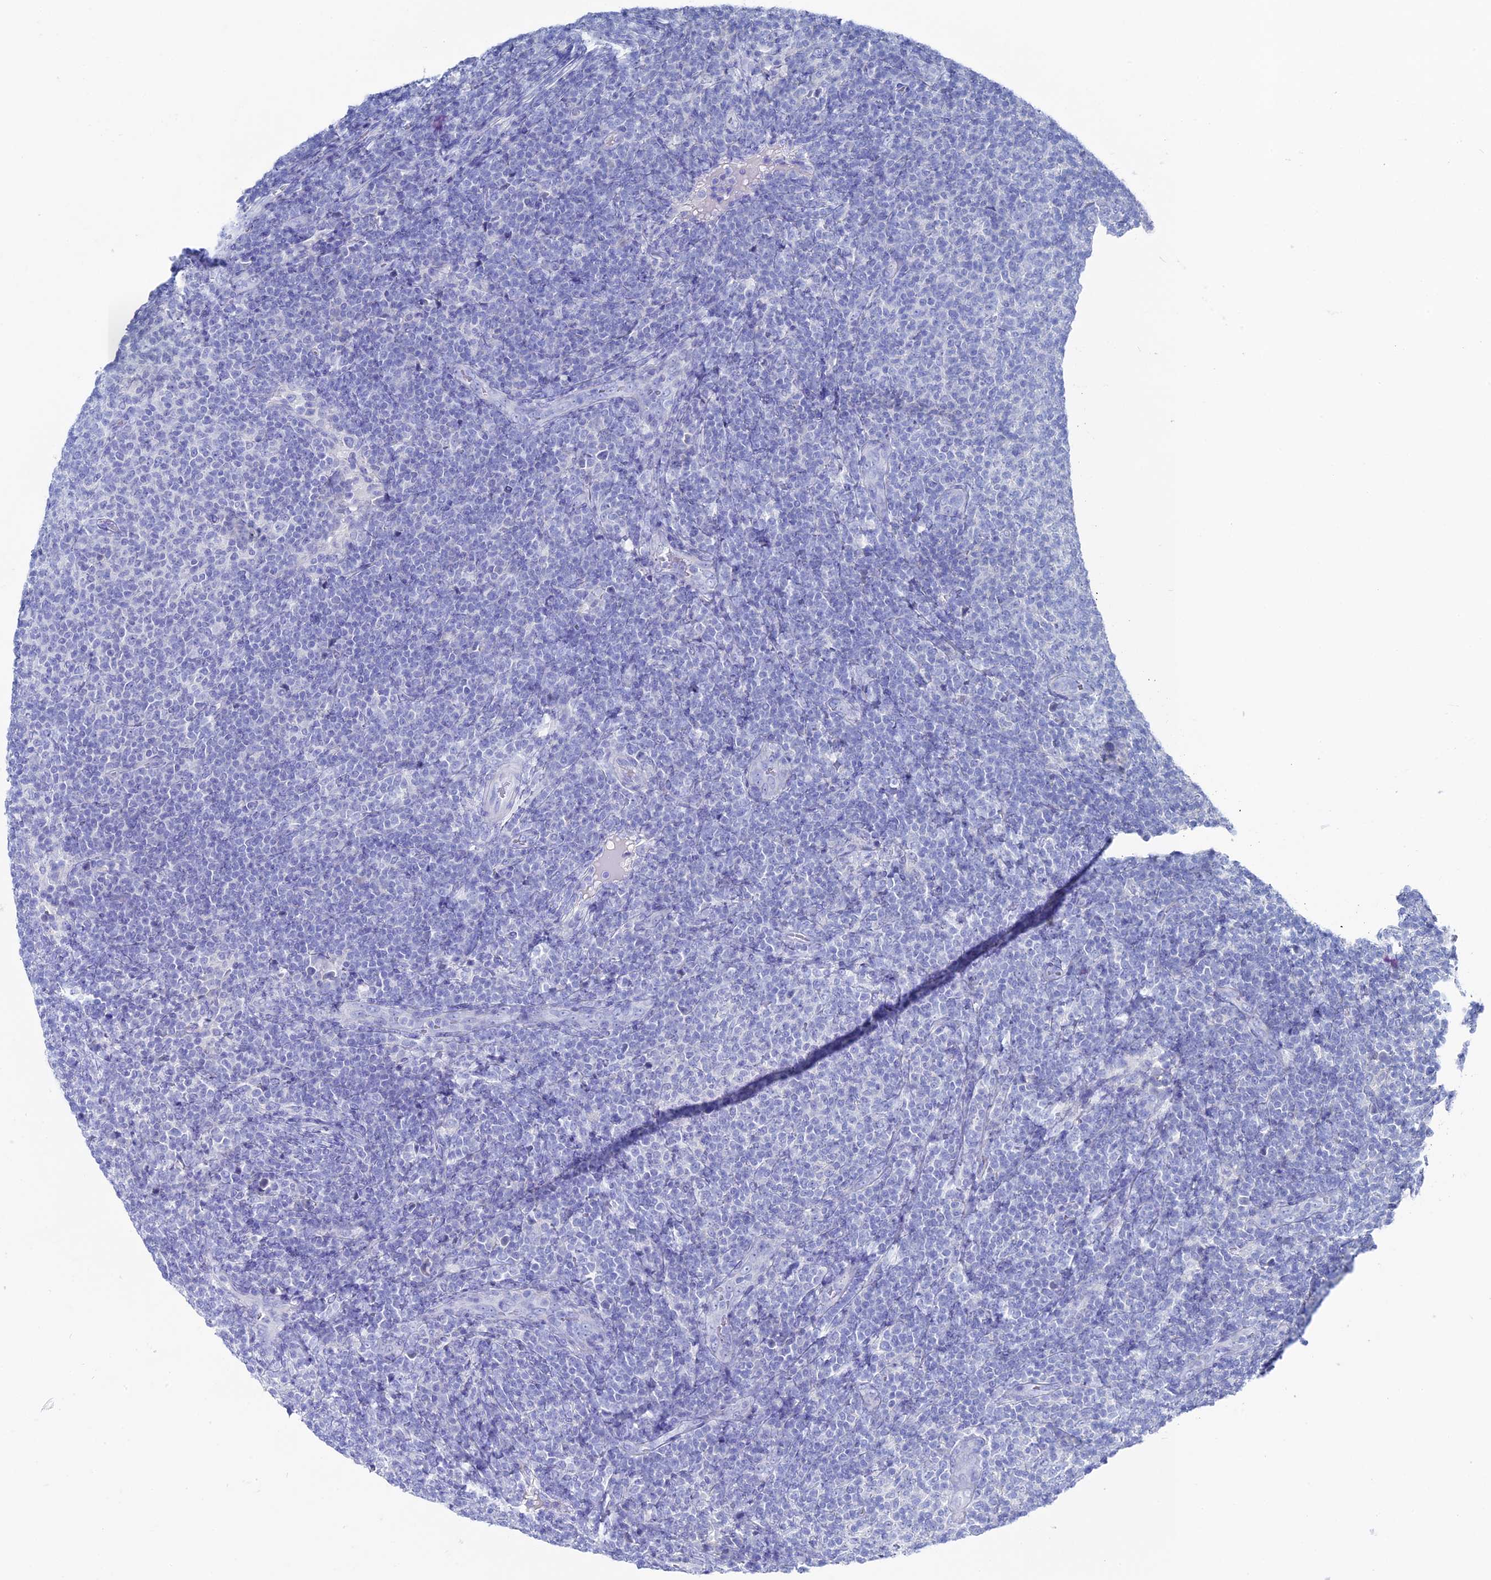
{"staining": {"intensity": "negative", "quantity": "none", "location": "none"}, "tissue": "lymphoma", "cell_type": "Tumor cells", "image_type": "cancer", "snomed": [{"axis": "morphology", "description": "Malignant lymphoma, non-Hodgkin's type, Low grade"}, {"axis": "topography", "description": "Lymph node"}], "caption": "Histopathology image shows no protein positivity in tumor cells of low-grade malignant lymphoma, non-Hodgkin's type tissue. Brightfield microscopy of immunohistochemistry stained with DAB (brown) and hematoxylin (blue), captured at high magnification.", "gene": "UNC119", "patient": {"sex": "male", "age": 66}}